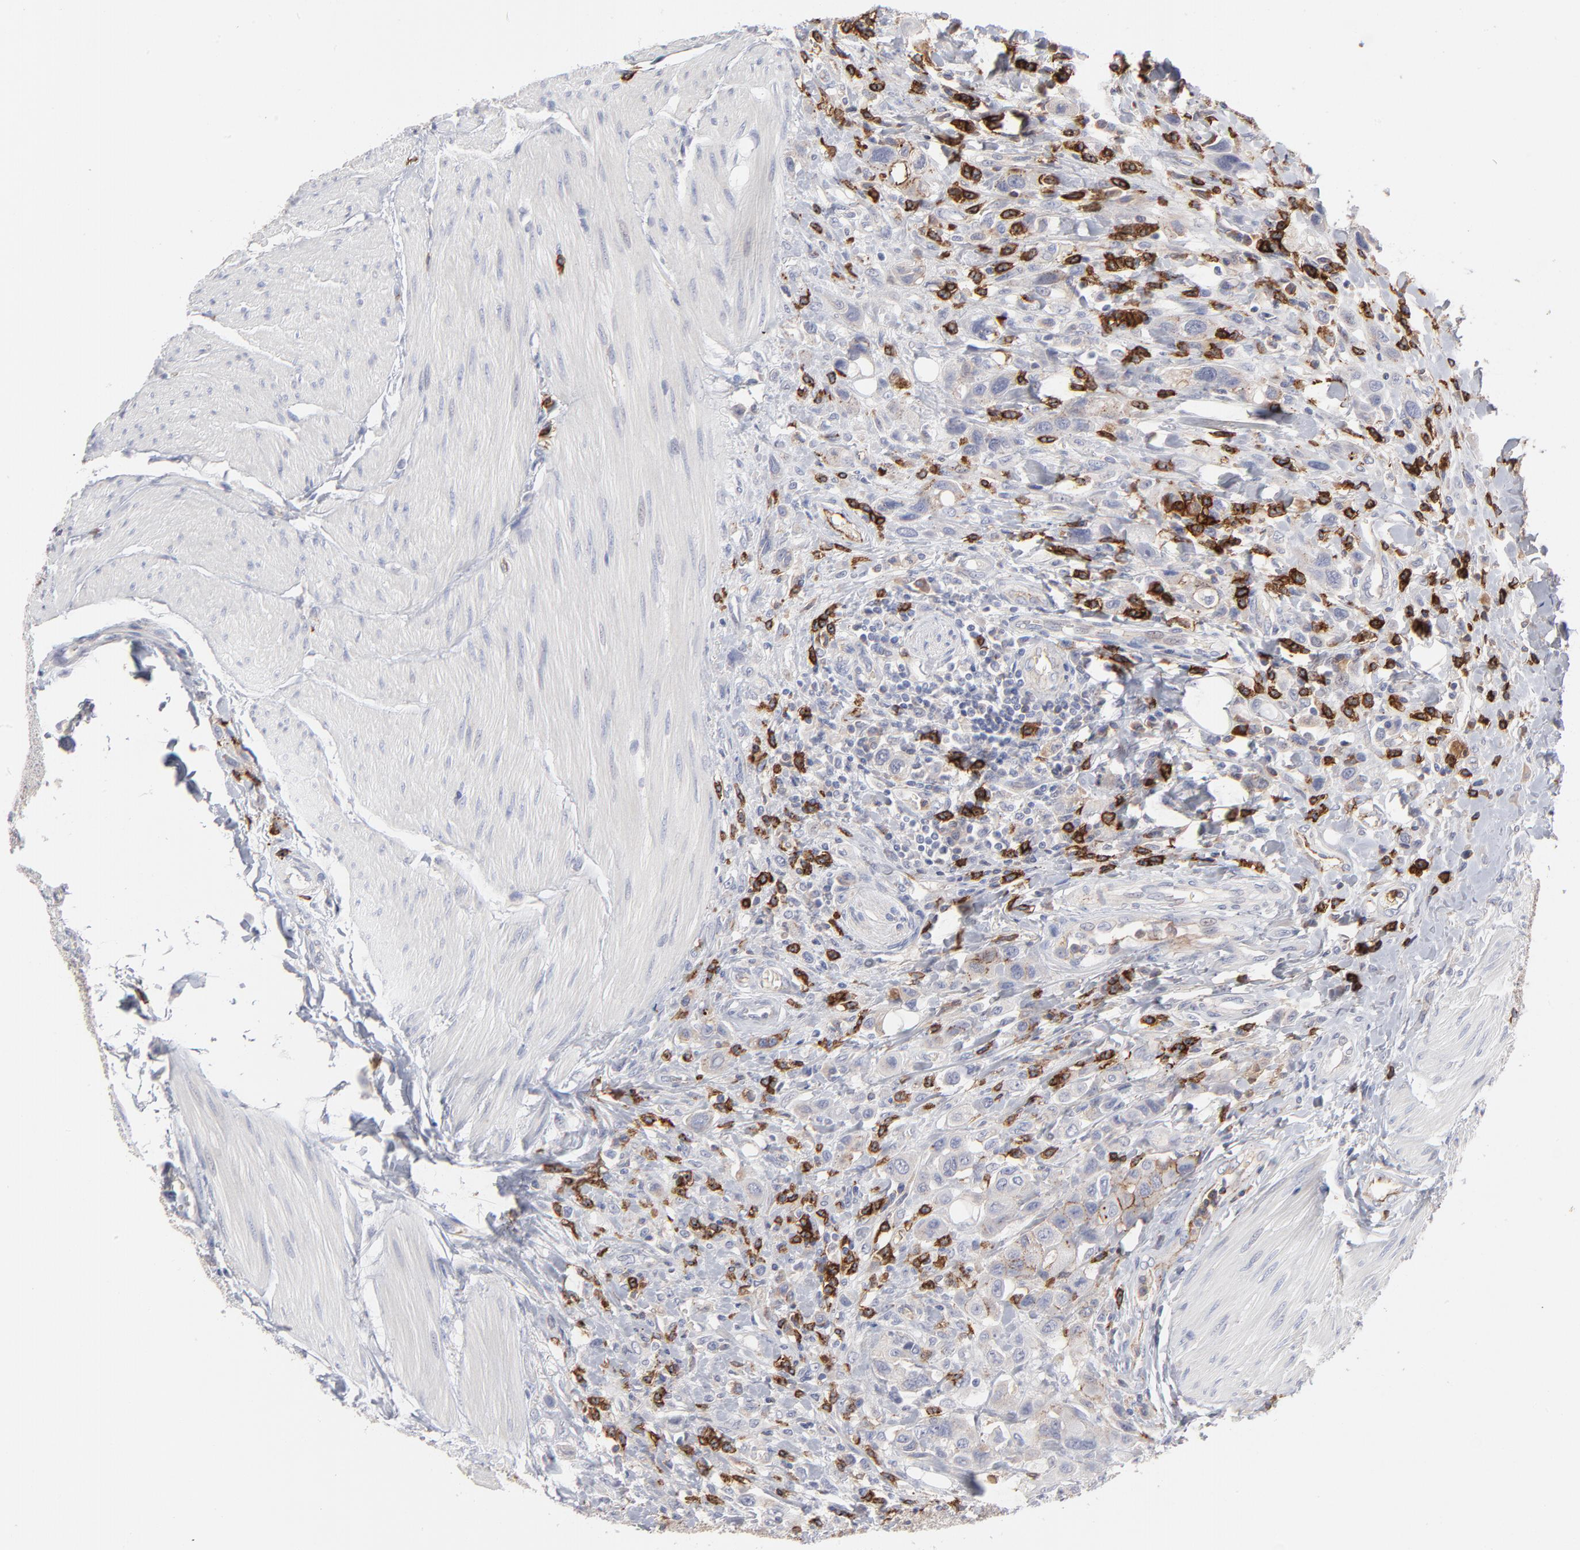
{"staining": {"intensity": "moderate", "quantity": "<25%", "location": "cytoplasmic/membranous"}, "tissue": "urothelial cancer", "cell_type": "Tumor cells", "image_type": "cancer", "snomed": [{"axis": "morphology", "description": "Urothelial carcinoma, High grade"}, {"axis": "topography", "description": "Urinary bladder"}], "caption": "Immunohistochemical staining of human urothelial carcinoma (high-grade) demonstrates moderate cytoplasmic/membranous protein expression in approximately <25% of tumor cells. The staining is performed using DAB brown chromogen to label protein expression. The nuclei are counter-stained blue using hematoxylin.", "gene": "CCR3", "patient": {"sex": "male", "age": 50}}